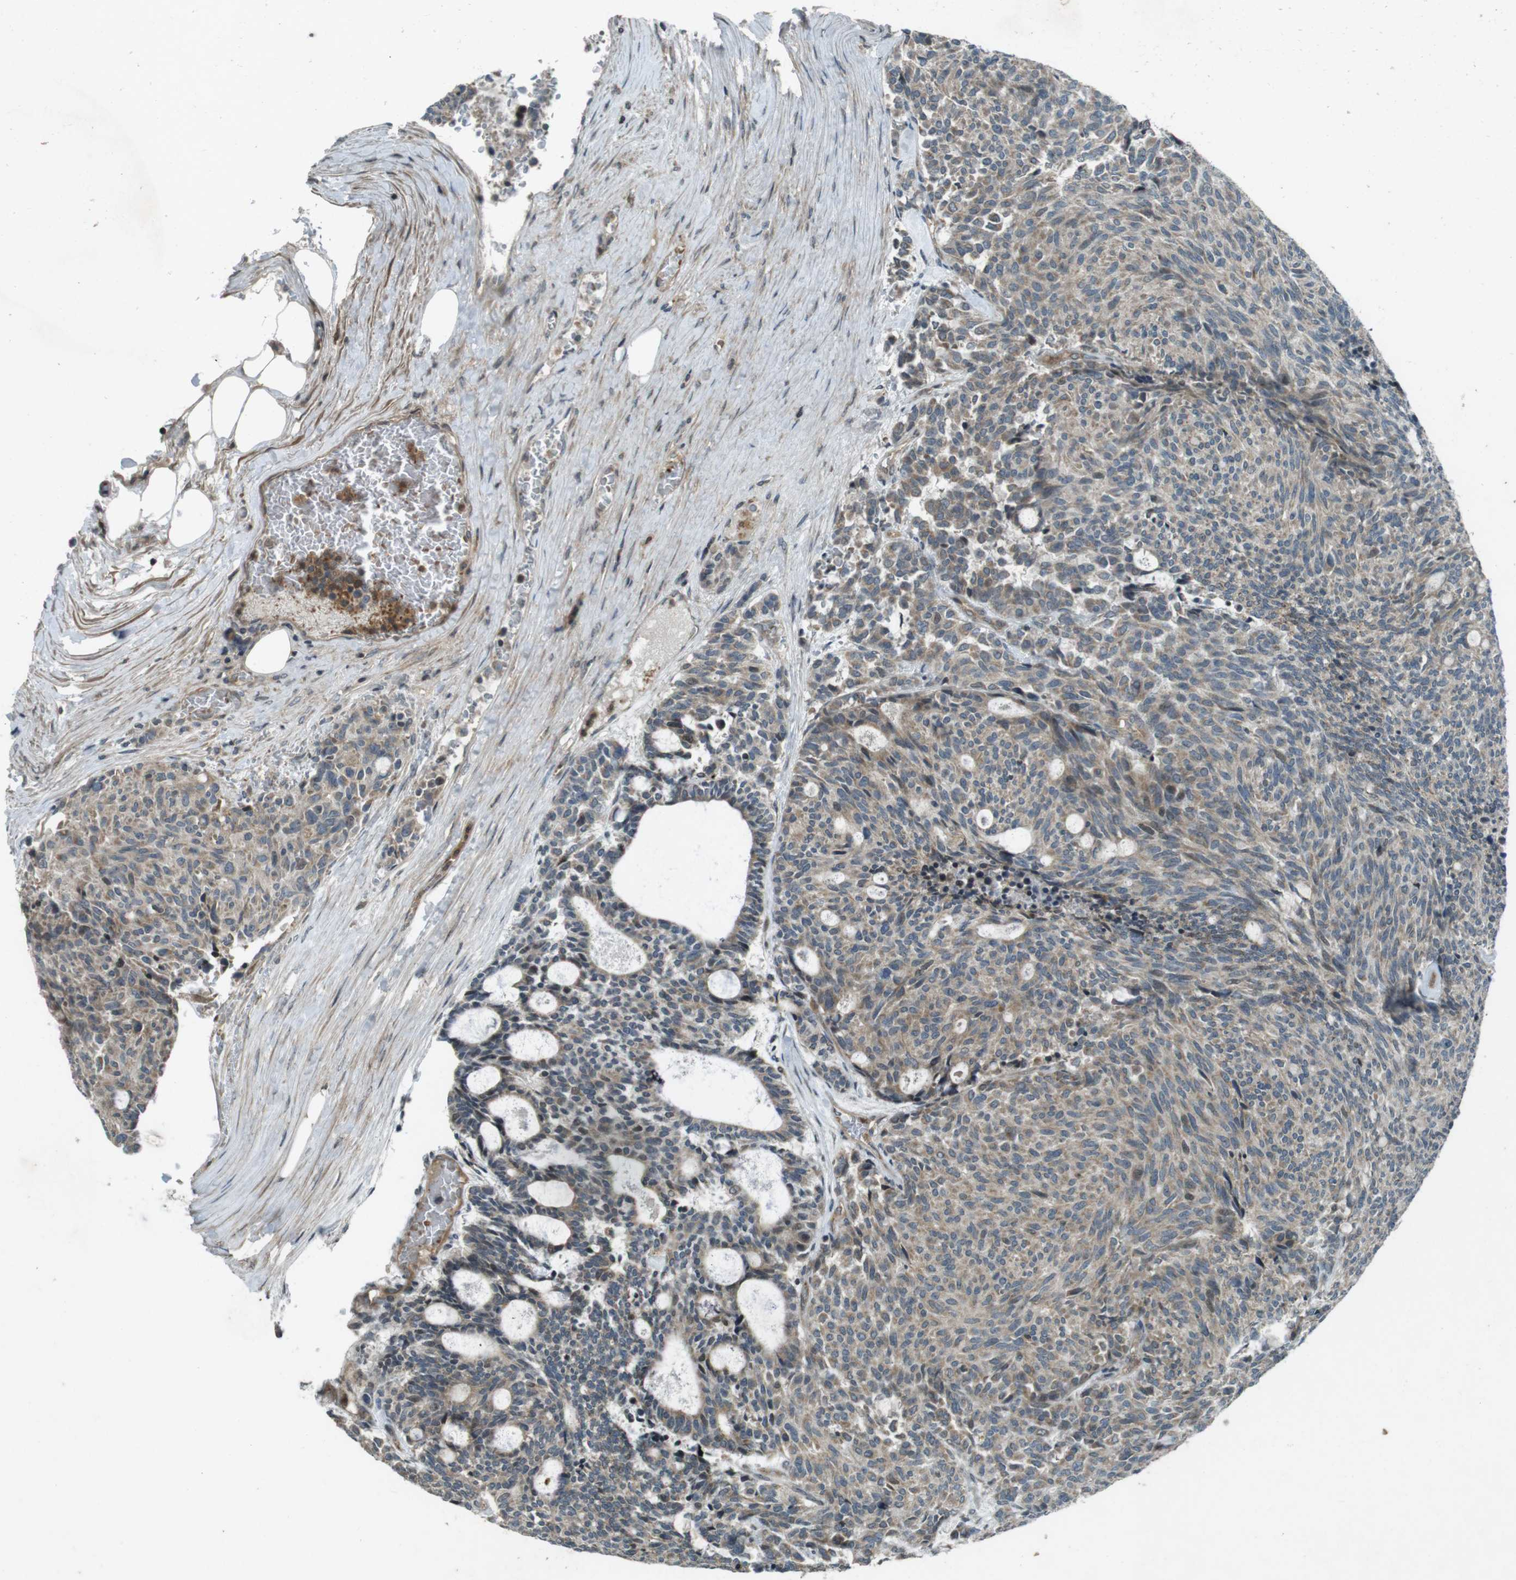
{"staining": {"intensity": "weak", "quantity": "<25%", "location": "cytoplasmic/membranous"}, "tissue": "carcinoid", "cell_type": "Tumor cells", "image_type": "cancer", "snomed": [{"axis": "morphology", "description": "Carcinoid, malignant, NOS"}, {"axis": "topography", "description": "Pancreas"}], "caption": "Photomicrograph shows no significant protein staining in tumor cells of carcinoid (malignant). (DAB immunohistochemistry (IHC), high magnification).", "gene": "ZYX", "patient": {"sex": "female", "age": 54}}